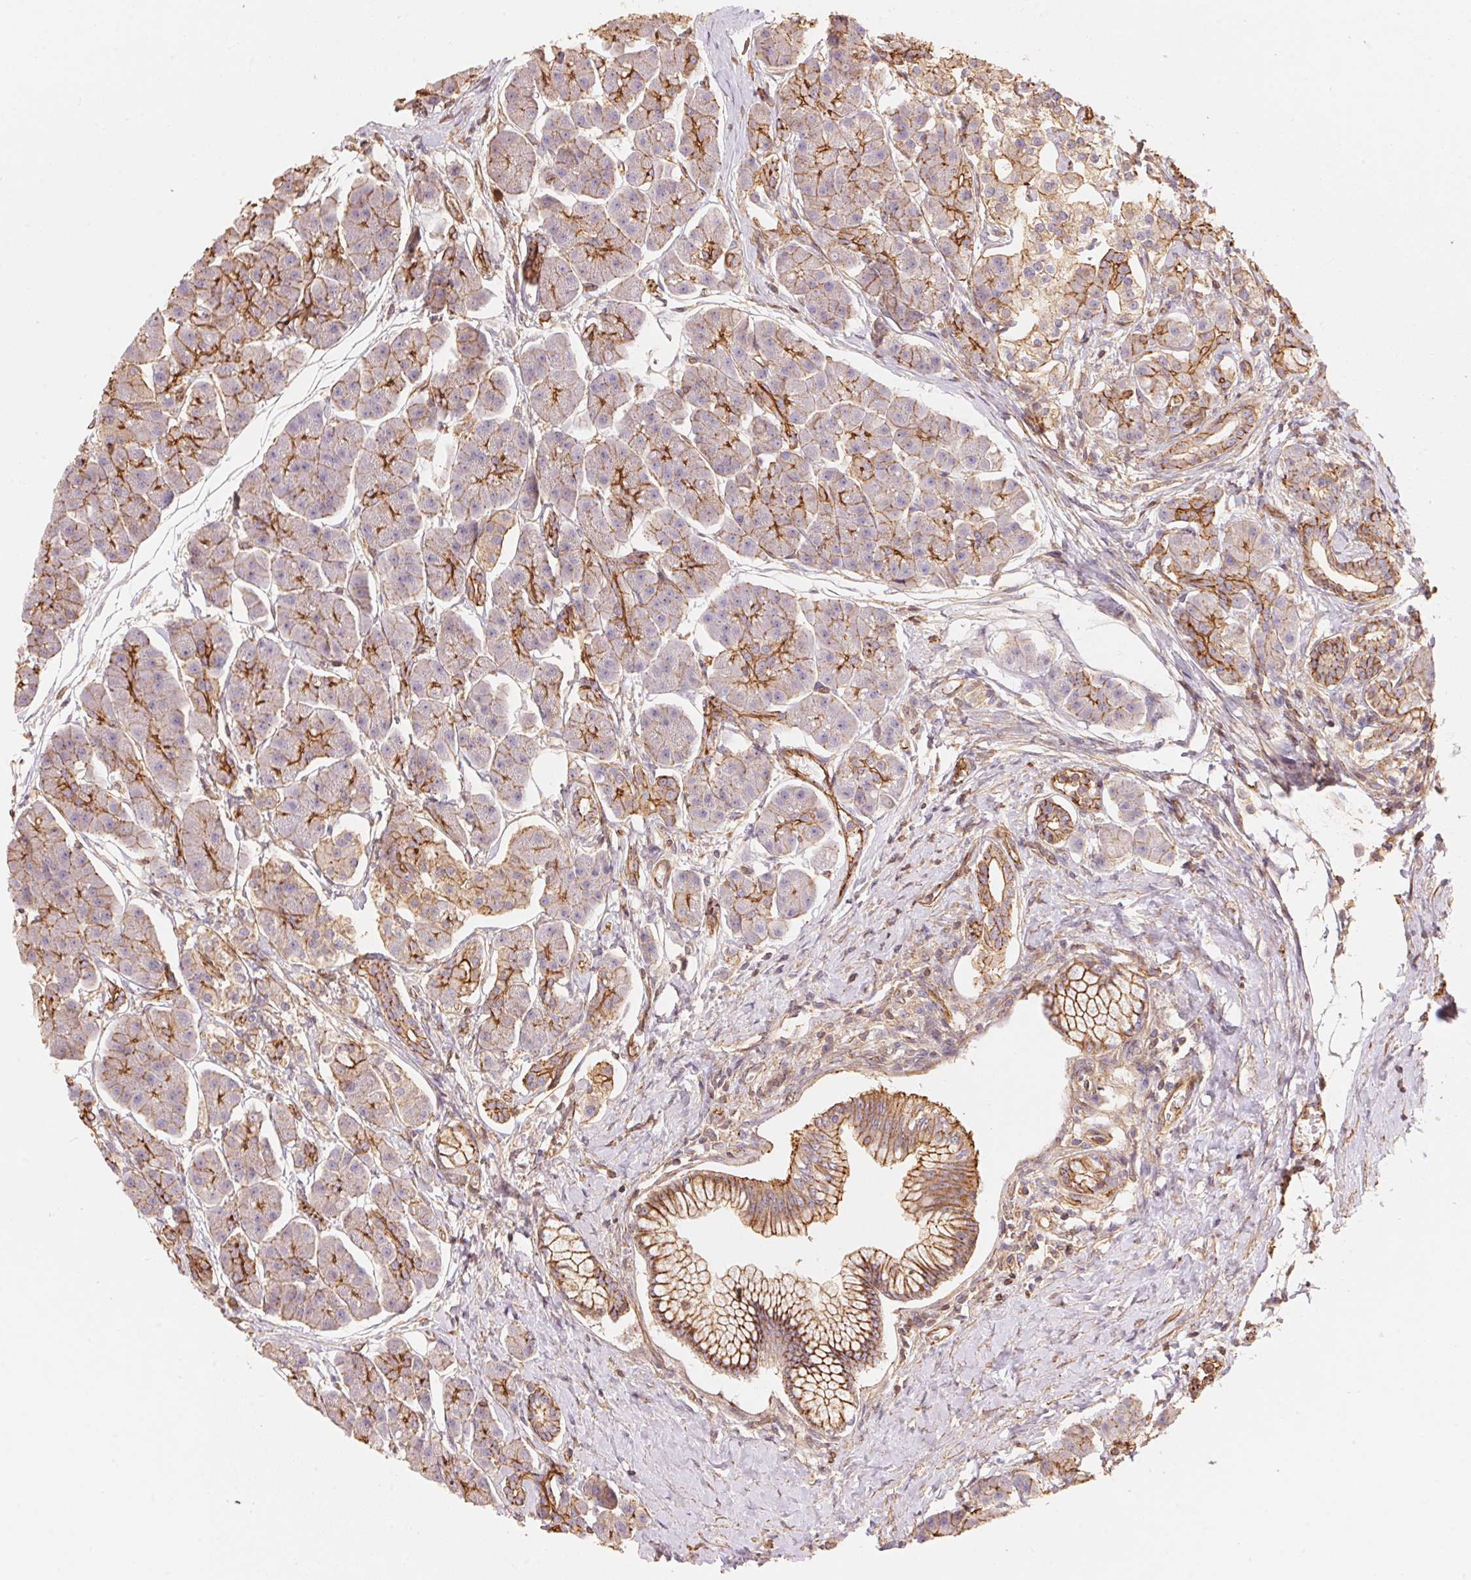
{"staining": {"intensity": "moderate", "quantity": "25%-75%", "location": "cytoplasmic/membranous"}, "tissue": "pancreas", "cell_type": "Exocrine glandular cells", "image_type": "normal", "snomed": [{"axis": "morphology", "description": "Normal tissue, NOS"}, {"axis": "topography", "description": "Adipose tissue"}, {"axis": "topography", "description": "Pancreas"}, {"axis": "topography", "description": "Peripheral nerve tissue"}], "caption": "DAB (3,3'-diaminobenzidine) immunohistochemical staining of normal pancreas reveals moderate cytoplasmic/membranous protein positivity in about 25%-75% of exocrine glandular cells. (DAB (3,3'-diaminobenzidine) IHC, brown staining for protein, blue staining for nuclei).", "gene": "FRAS1", "patient": {"sex": "female", "age": 58}}